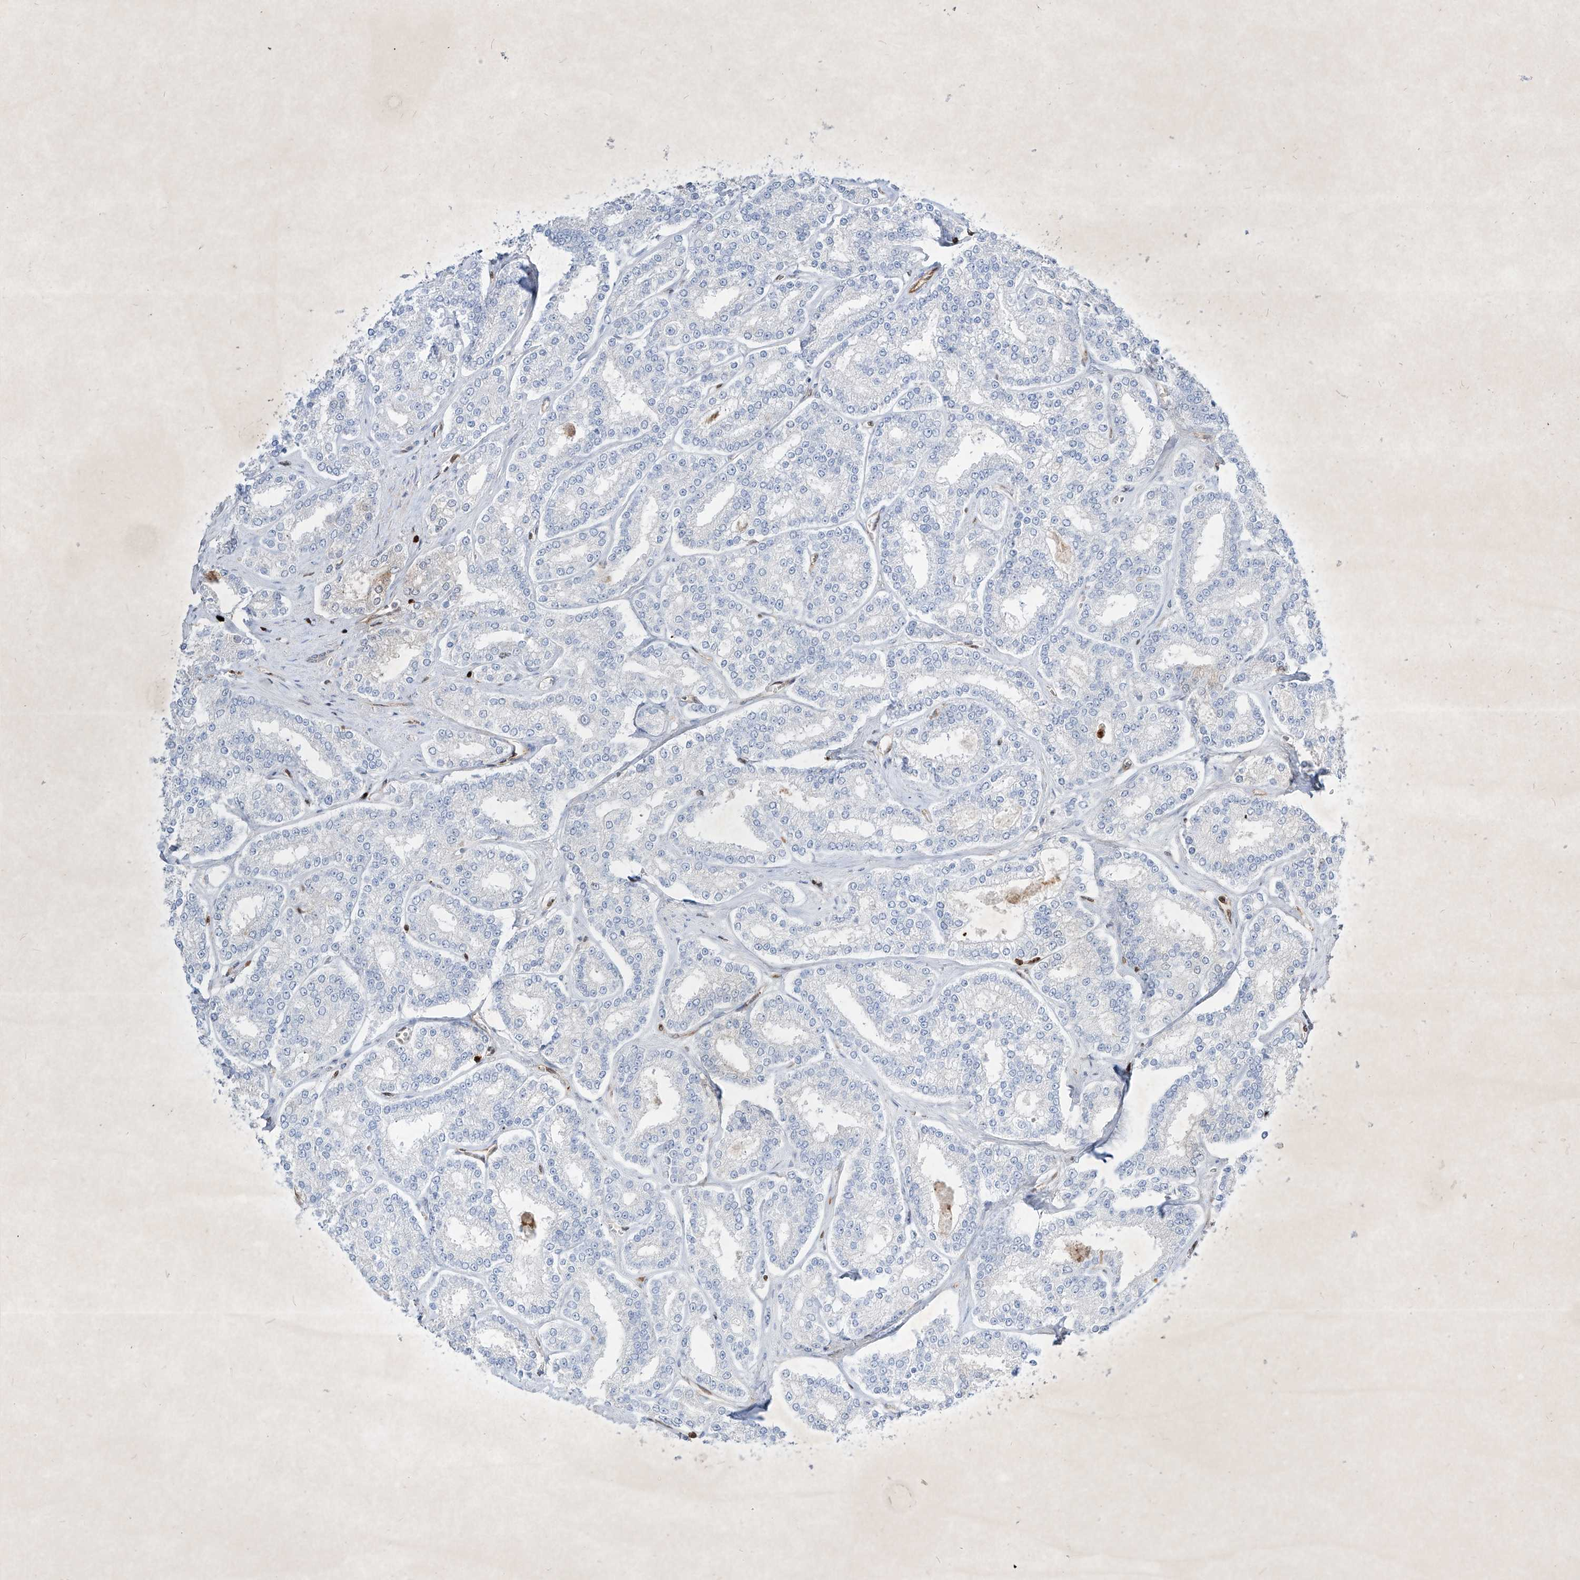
{"staining": {"intensity": "weak", "quantity": "<25%", "location": "cytoplasmic/membranous"}, "tissue": "prostate cancer", "cell_type": "Tumor cells", "image_type": "cancer", "snomed": [{"axis": "morphology", "description": "Normal tissue, NOS"}, {"axis": "morphology", "description": "Adenocarcinoma, High grade"}, {"axis": "topography", "description": "Prostate"}], "caption": "A photomicrograph of human prostate cancer (adenocarcinoma (high-grade)) is negative for staining in tumor cells.", "gene": "PSMB10", "patient": {"sex": "male", "age": 83}}